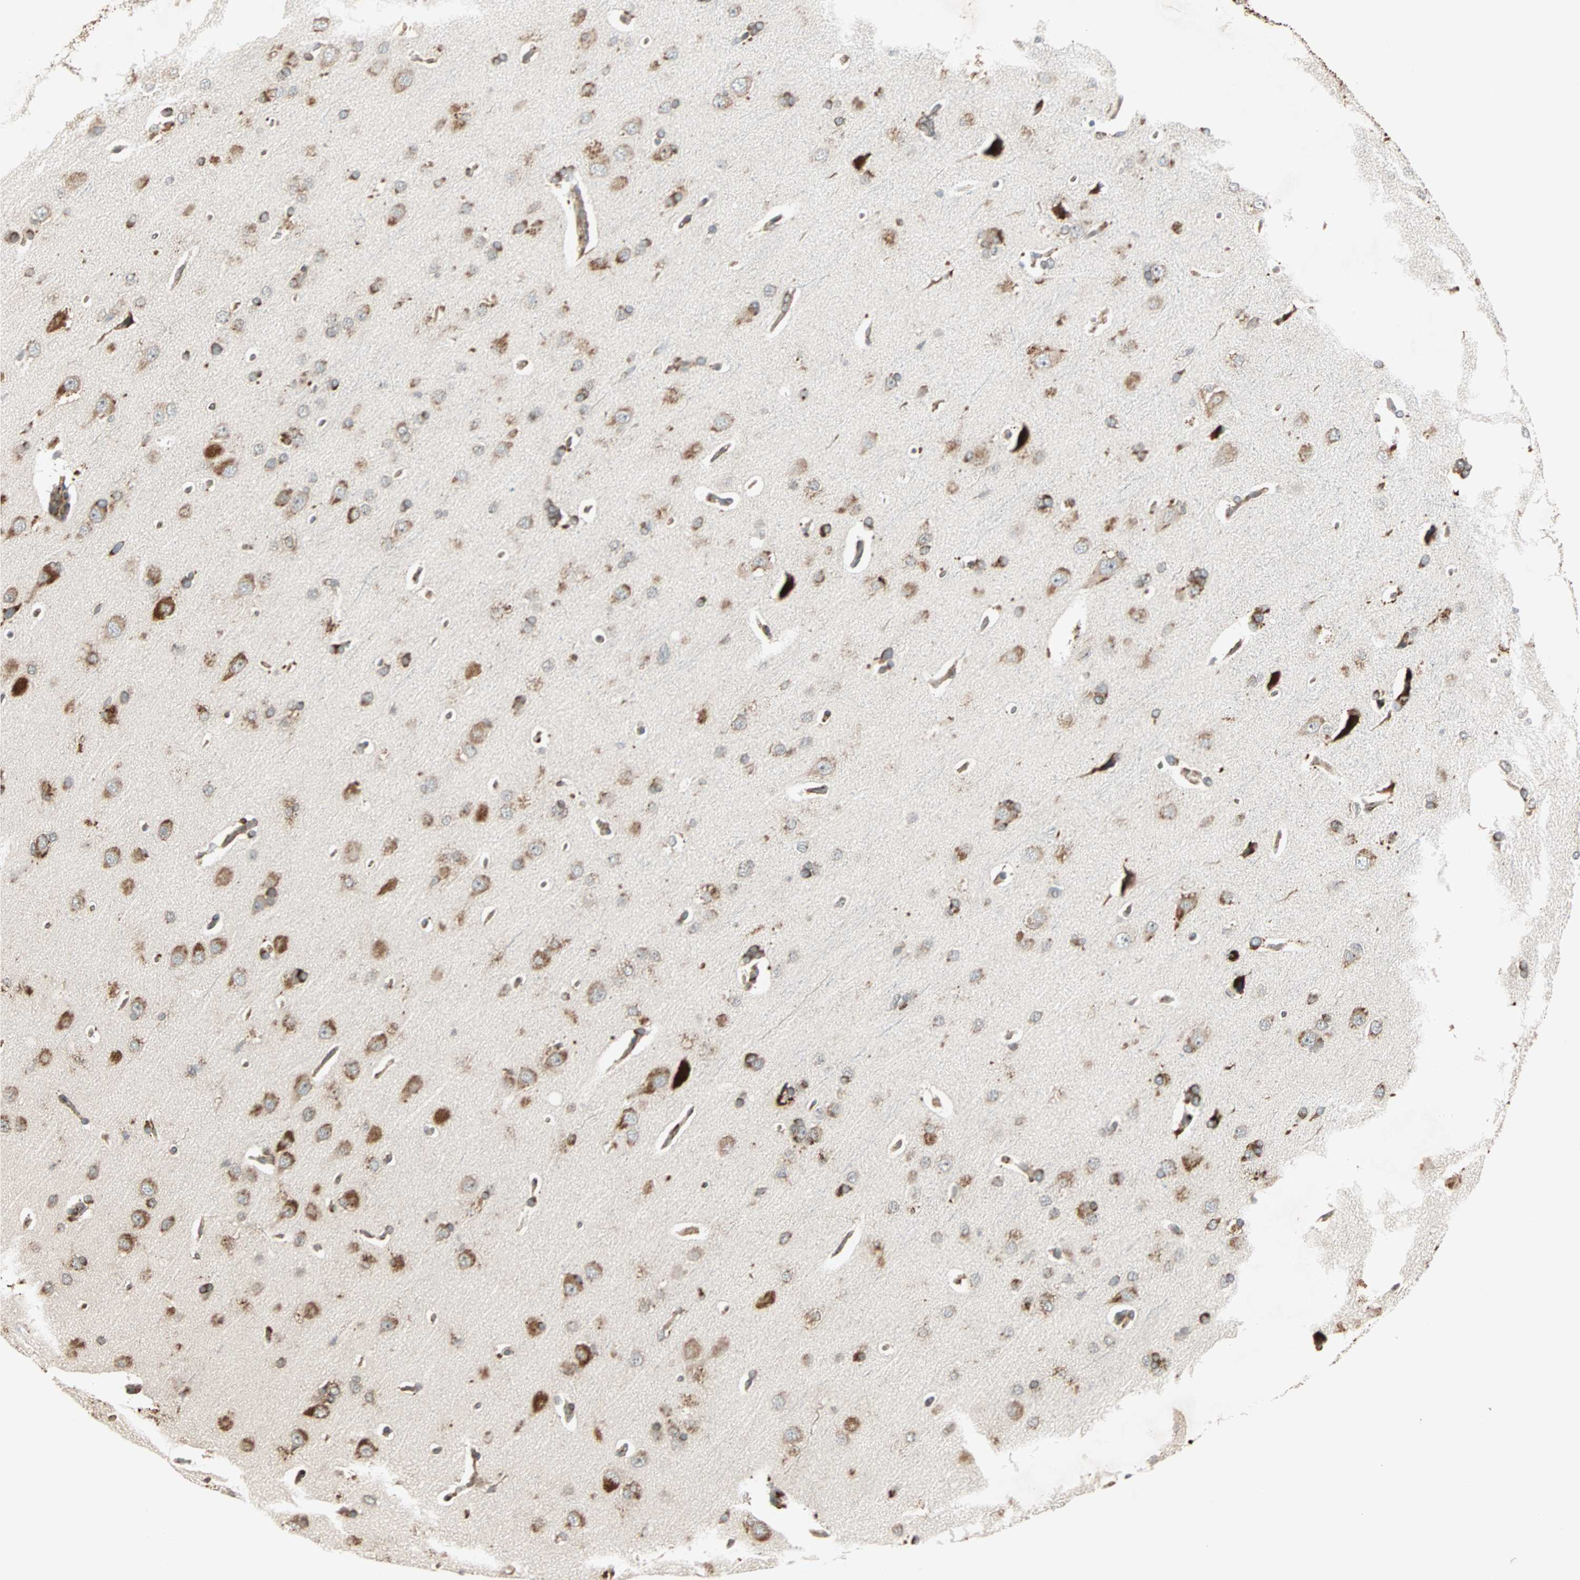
{"staining": {"intensity": "weak", "quantity": "25%-75%", "location": "cytoplasmic/membranous"}, "tissue": "cerebral cortex", "cell_type": "Endothelial cells", "image_type": "normal", "snomed": [{"axis": "morphology", "description": "Normal tissue, NOS"}, {"axis": "topography", "description": "Cerebral cortex"}], "caption": "Cerebral cortex stained for a protein exhibits weak cytoplasmic/membranous positivity in endothelial cells.", "gene": "ZNF37A", "patient": {"sex": "male", "age": 62}}